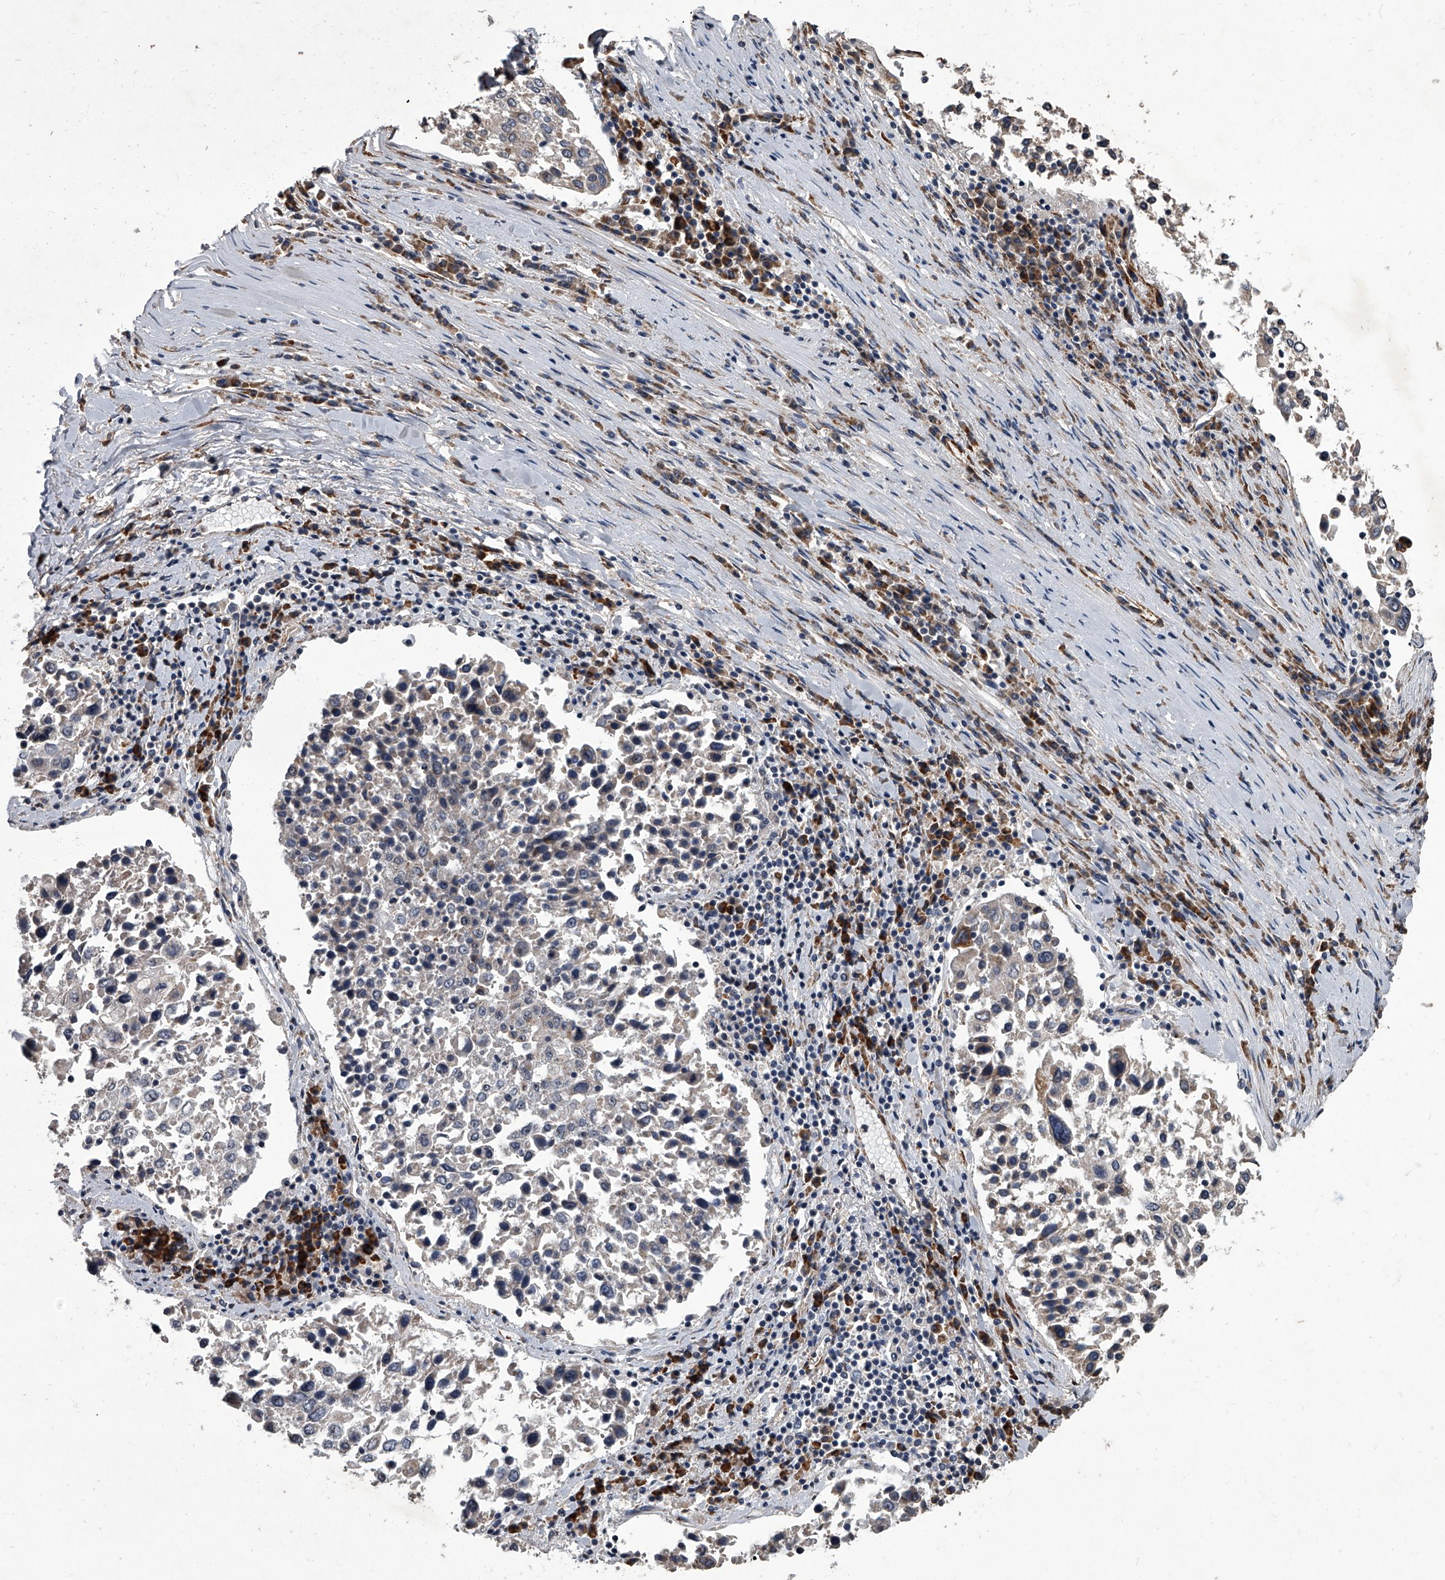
{"staining": {"intensity": "negative", "quantity": "none", "location": "none"}, "tissue": "lung cancer", "cell_type": "Tumor cells", "image_type": "cancer", "snomed": [{"axis": "morphology", "description": "Squamous cell carcinoma, NOS"}, {"axis": "topography", "description": "Lung"}], "caption": "Immunohistochemistry micrograph of lung cancer (squamous cell carcinoma) stained for a protein (brown), which displays no staining in tumor cells.", "gene": "SIRT4", "patient": {"sex": "male", "age": 65}}